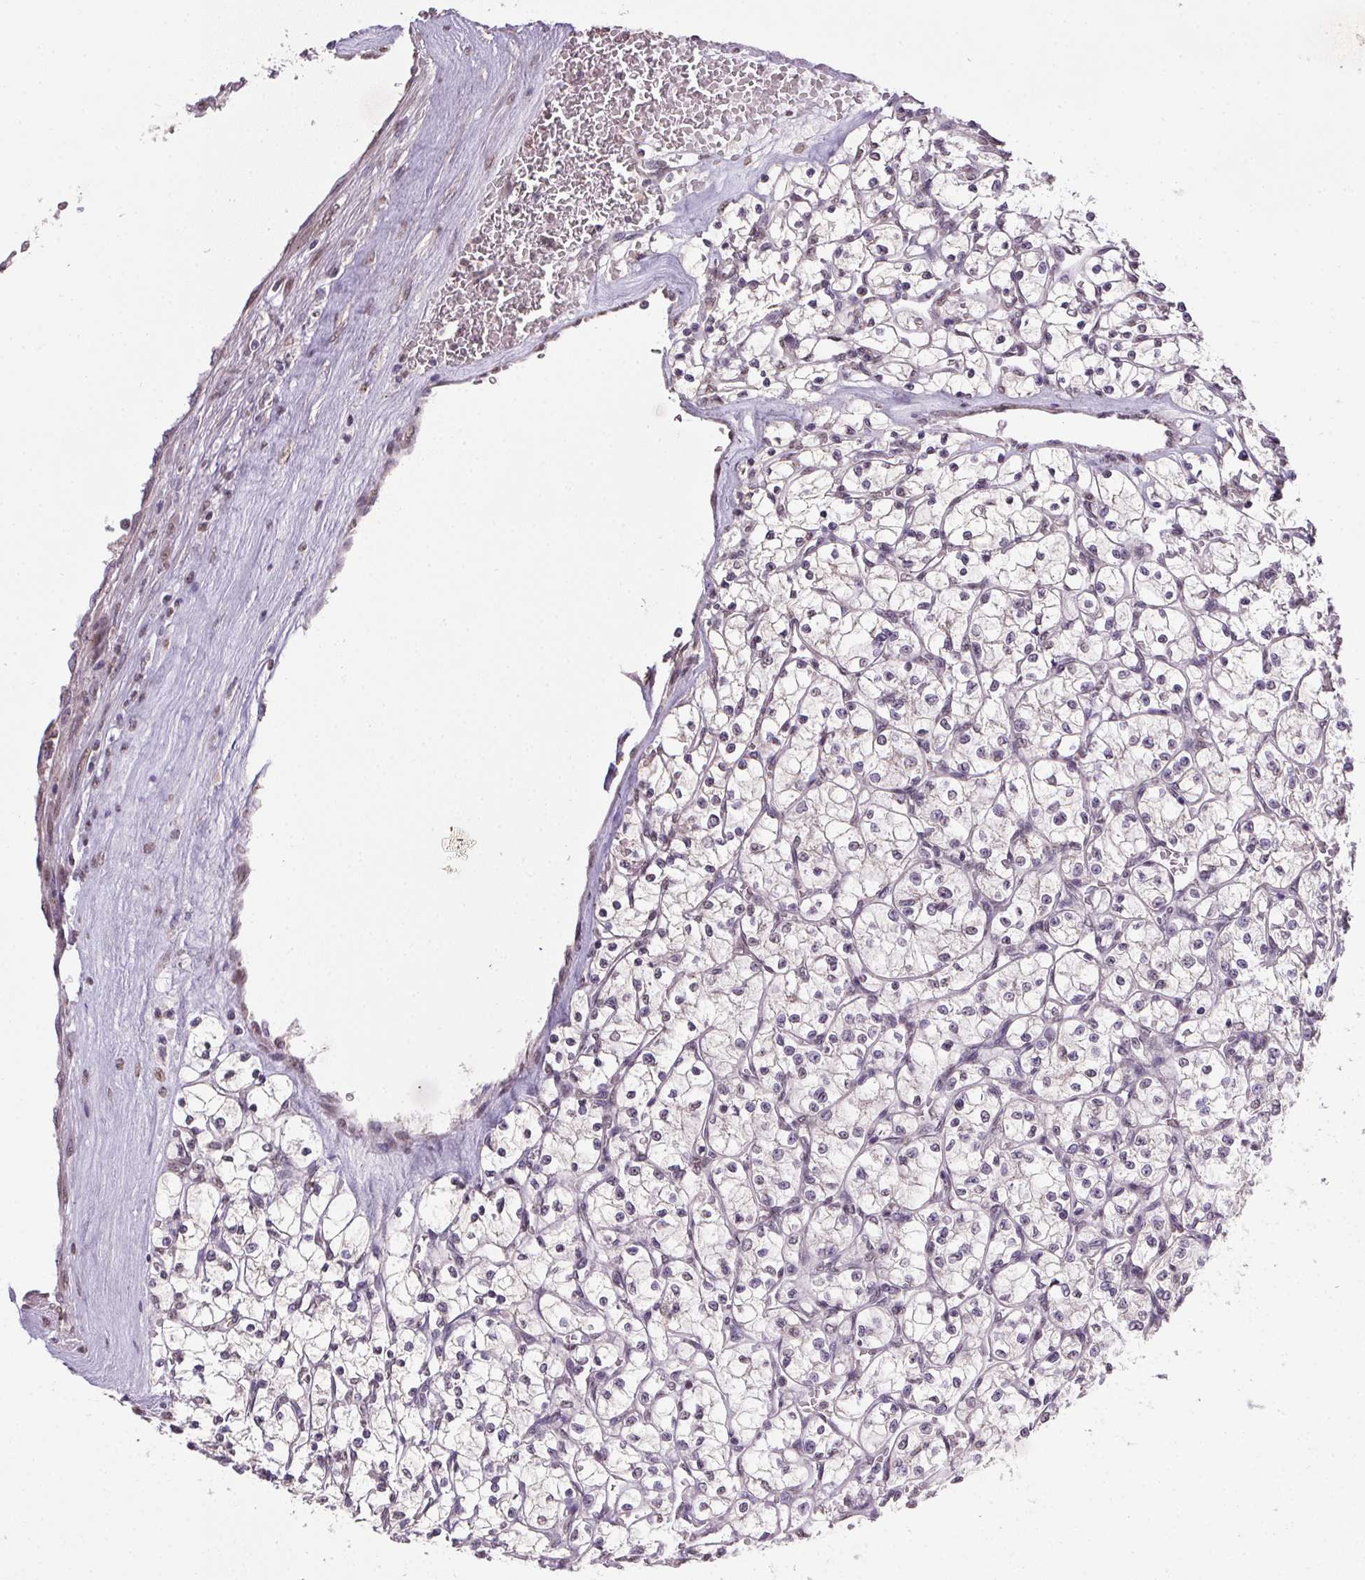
{"staining": {"intensity": "negative", "quantity": "none", "location": "none"}, "tissue": "renal cancer", "cell_type": "Tumor cells", "image_type": "cancer", "snomed": [{"axis": "morphology", "description": "Adenocarcinoma, NOS"}, {"axis": "topography", "description": "Kidney"}], "caption": "High magnification brightfield microscopy of renal cancer (adenocarcinoma) stained with DAB (brown) and counterstained with hematoxylin (blue): tumor cells show no significant expression.", "gene": "PPP4R4", "patient": {"sex": "female", "age": 64}}